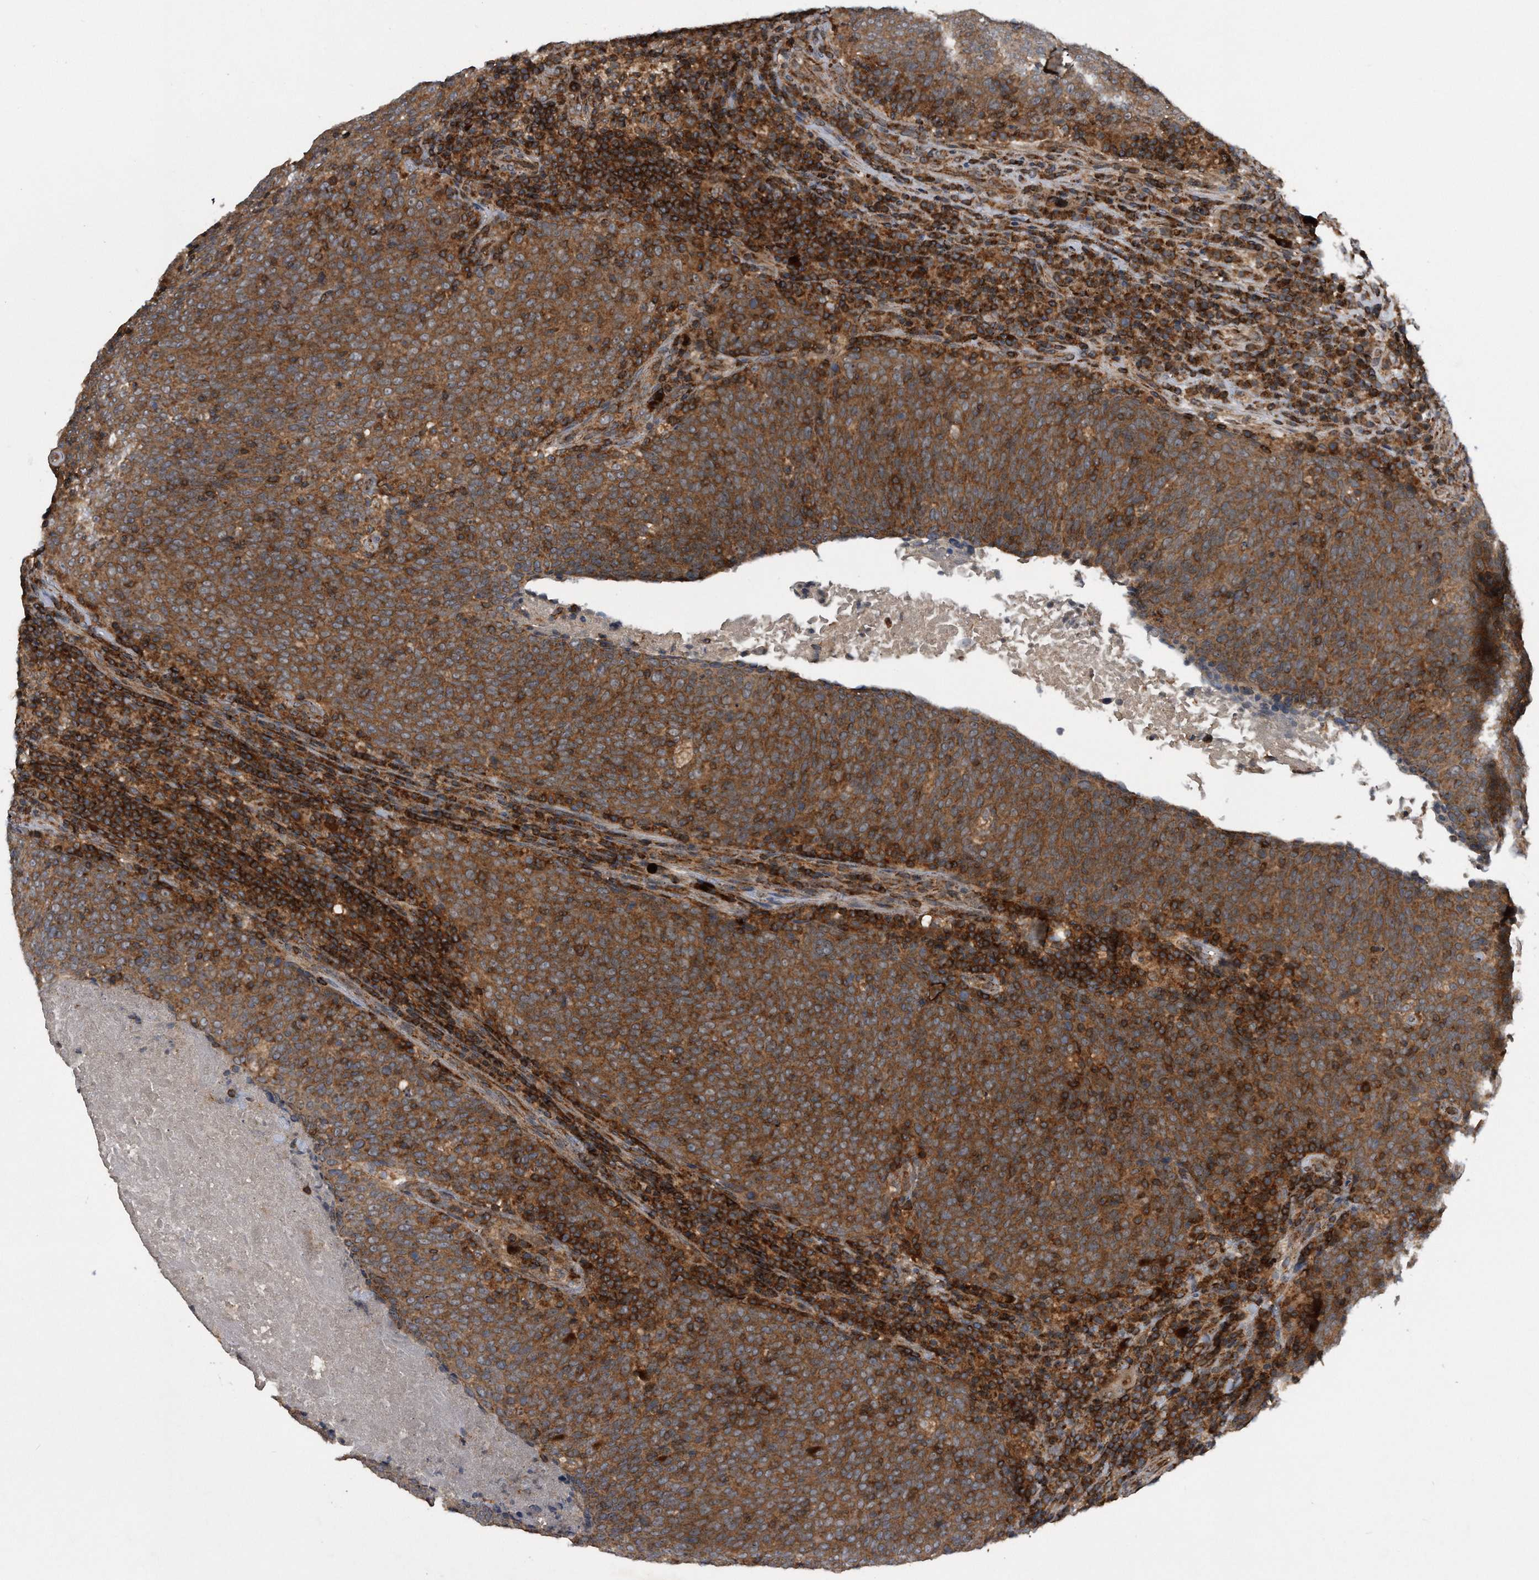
{"staining": {"intensity": "strong", "quantity": ">75%", "location": "cytoplasmic/membranous"}, "tissue": "head and neck cancer", "cell_type": "Tumor cells", "image_type": "cancer", "snomed": [{"axis": "morphology", "description": "Squamous cell carcinoma, NOS"}, {"axis": "morphology", "description": "Squamous cell carcinoma, metastatic, NOS"}, {"axis": "topography", "description": "Lymph node"}, {"axis": "topography", "description": "Head-Neck"}], "caption": "The histopathology image demonstrates immunohistochemical staining of head and neck cancer (metastatic squamous cell carcinoma). There is strong cytoplasmic/membranous expression is present in about >75% of tumor cells.", "gene": "ALPK2", "patient": {"sex": "male", "age": 62}}